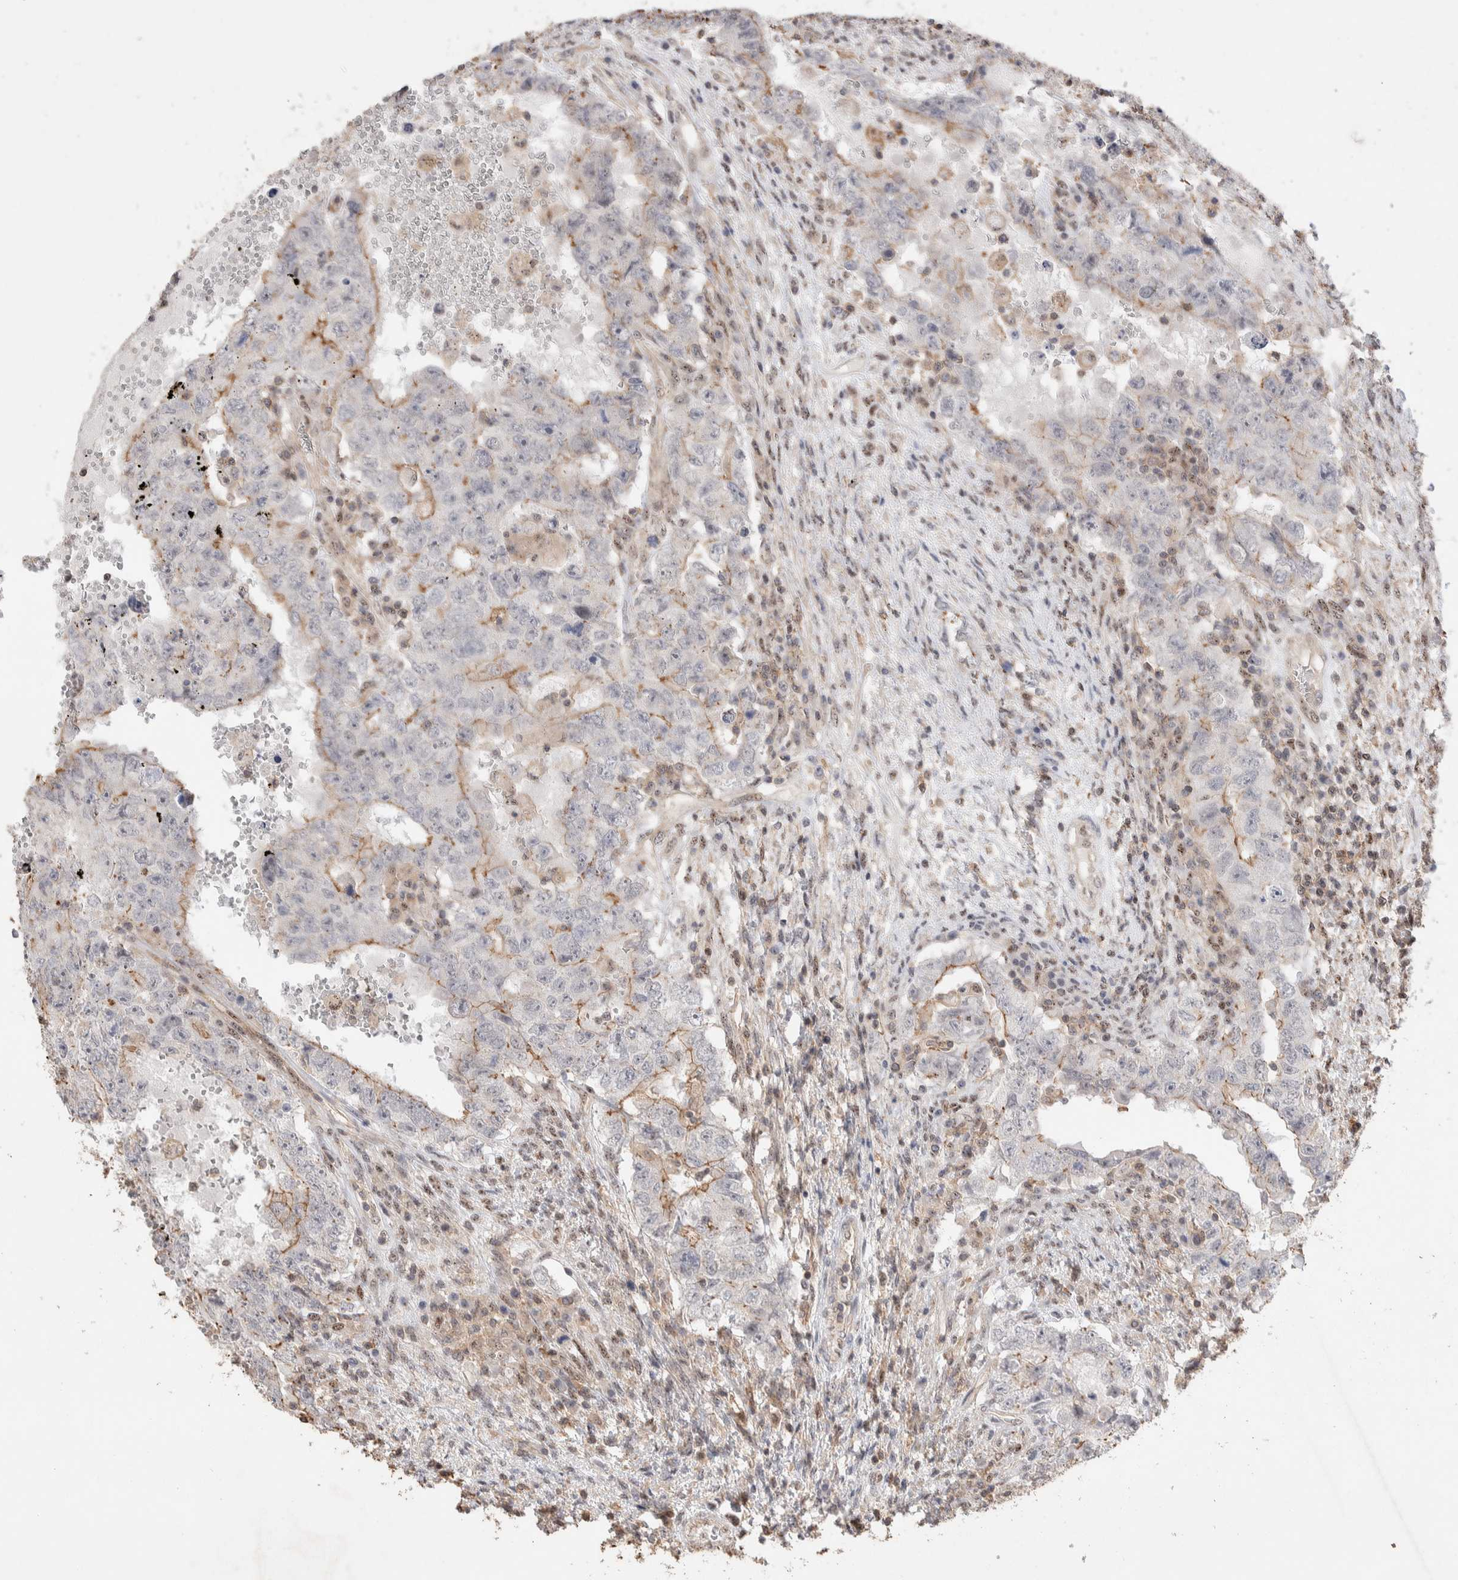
{"staining": {"intensity": "weak", "quantity": "<25%", "location": "cytoplasmic/membranous"}, "tissue": "testis cancer", "cell_type": "Tumor cells", "image_type": "cancer", "snomed": [{"axis": "morphology", "description": "Carcinoma, Embryonal, NOS"}, {"axis": "topography", "description": "Testis"}], "caption": "This is a image of immunohistochemistry (IHC) staining of testis embryonal carcinoma, which shows no expression in tumor cells. (DAB IHC with hematoxylin counter stain).", "gene": "ZNF704", "patient": {"sex": "male", "age": 26}}